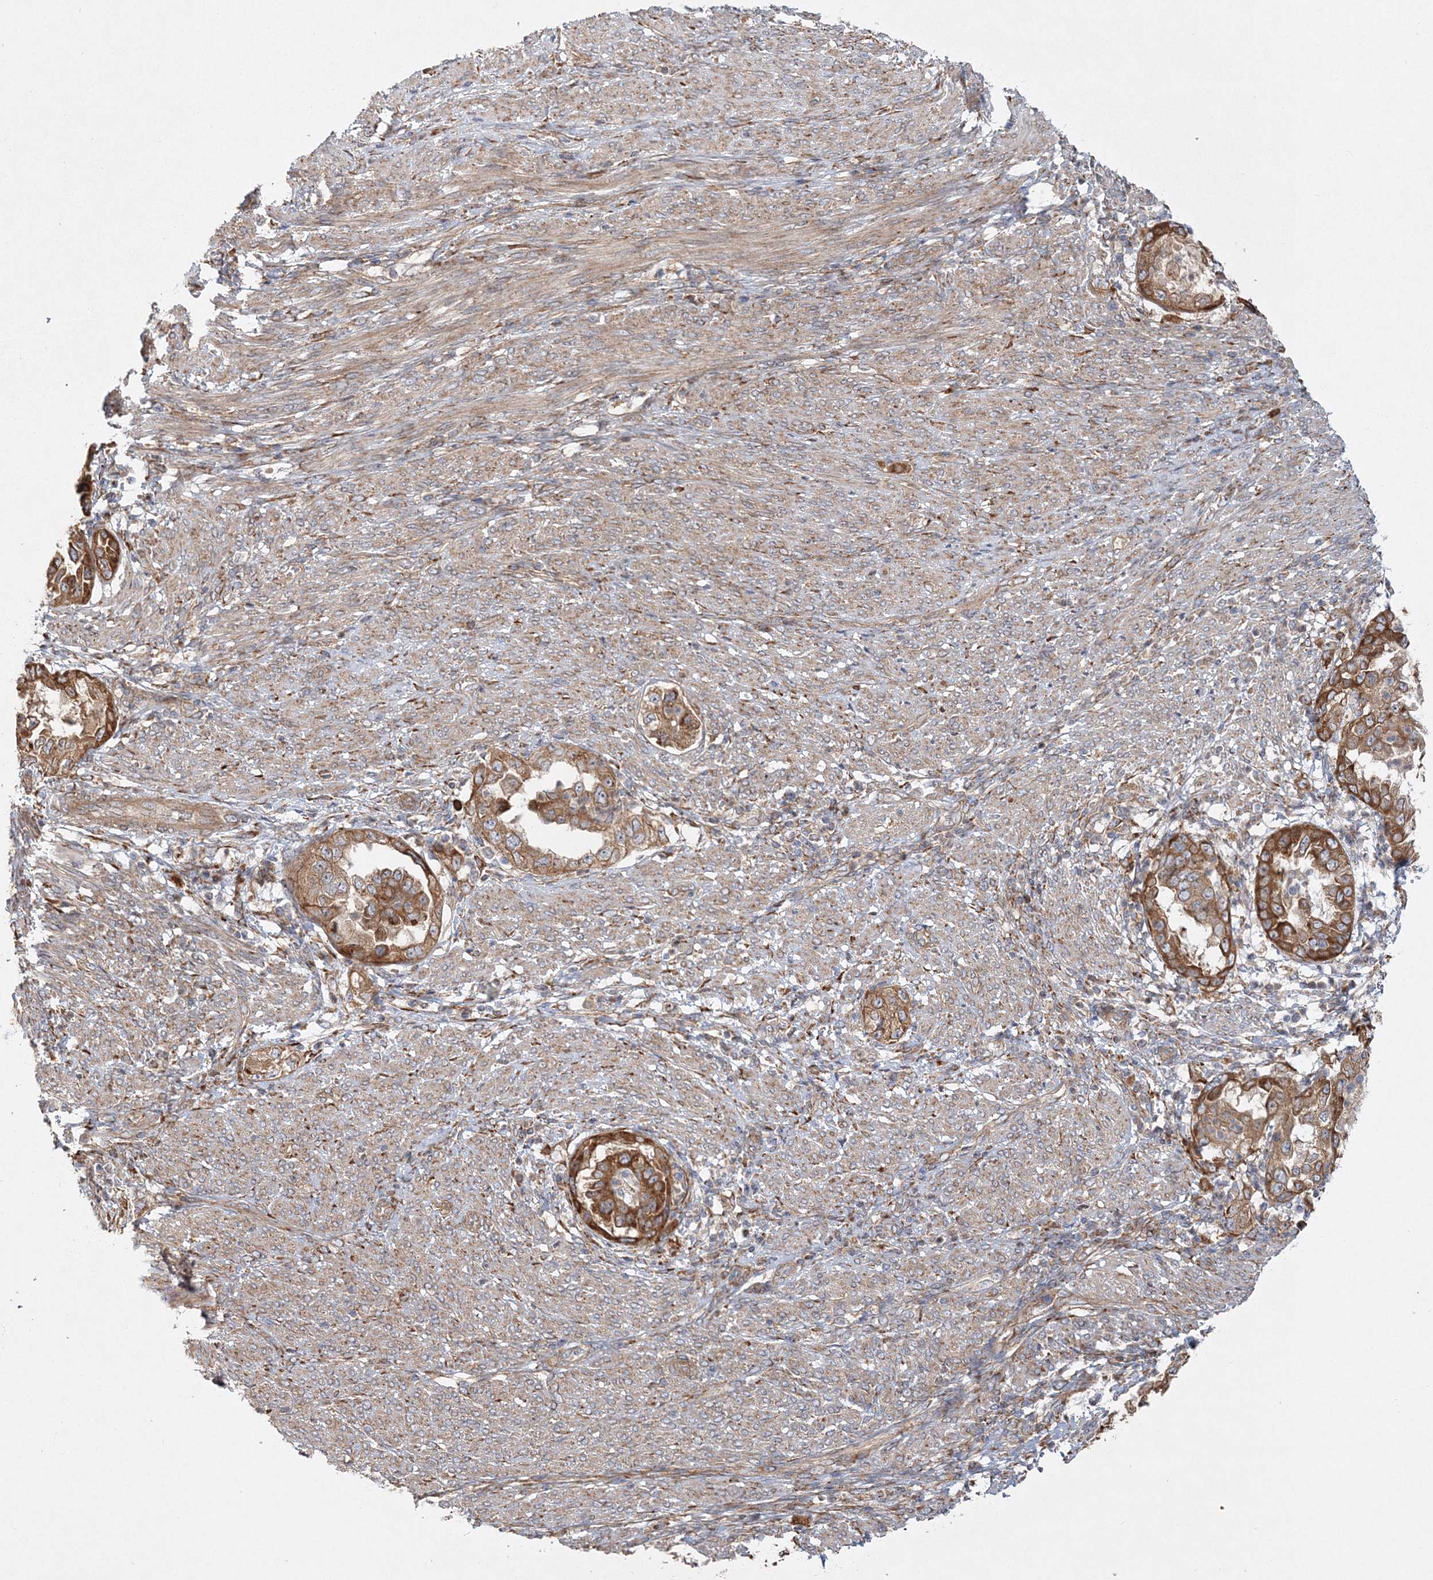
{"staining": {"intensity": "moderate", "quantity": ">75%", "location": "cytoplasmic/membranous"}, "tissue": "endometrial cancer", "cell_type": "Tumor cells", "image_type": "cancer", "snomed": [{"axis": "morphology", "description": "Adenocarcinoma, NOS"}, {"axis": "topography", "description": "Endometrium"}], "caption": "Tumor cells demonstrate moderate cytoplasmic/membranous positivity in approximately >75% of cells in endometrial cancer (adenocarcinoma).", "gene": "ZFYVE16", "patient": {"sex": "female", "age": 85}}